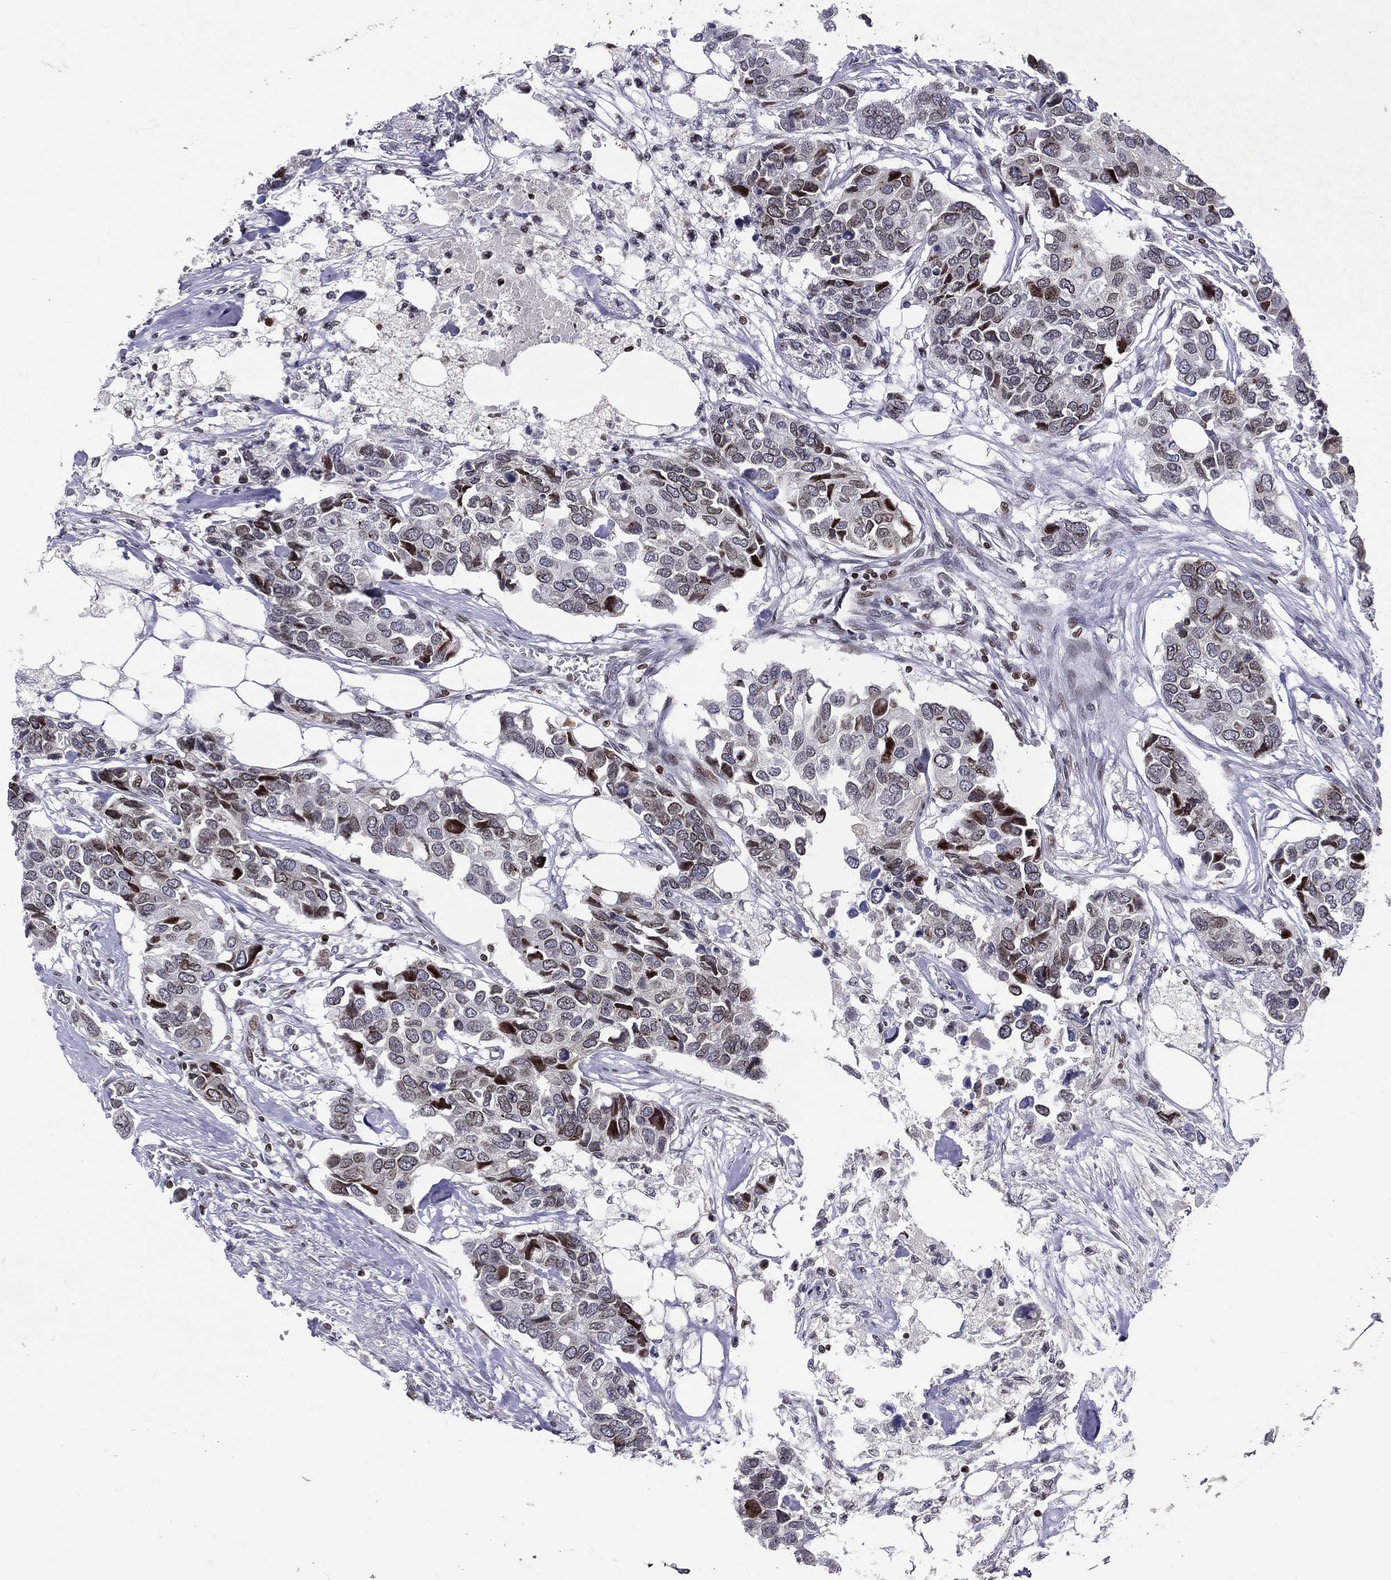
{"staining": {"intensity": "moderate", "quantity": "25%-75%", "location": "nuclear"}, "tissue": "breast cancer", "cell_type": "Tumor cells", "image_type": "cancer", "snomed": [{"axis": "morphology", "description": "Duct carcinoma"}, {"axis": "topography", "description": "Breast"}], "caption": "Breast infiltrating ductal carcinoma stained with a protein marker shows moderate staining in tumor cells.", "gene": "DBF4B", "patient": {"sex": "female", "age": 83}}